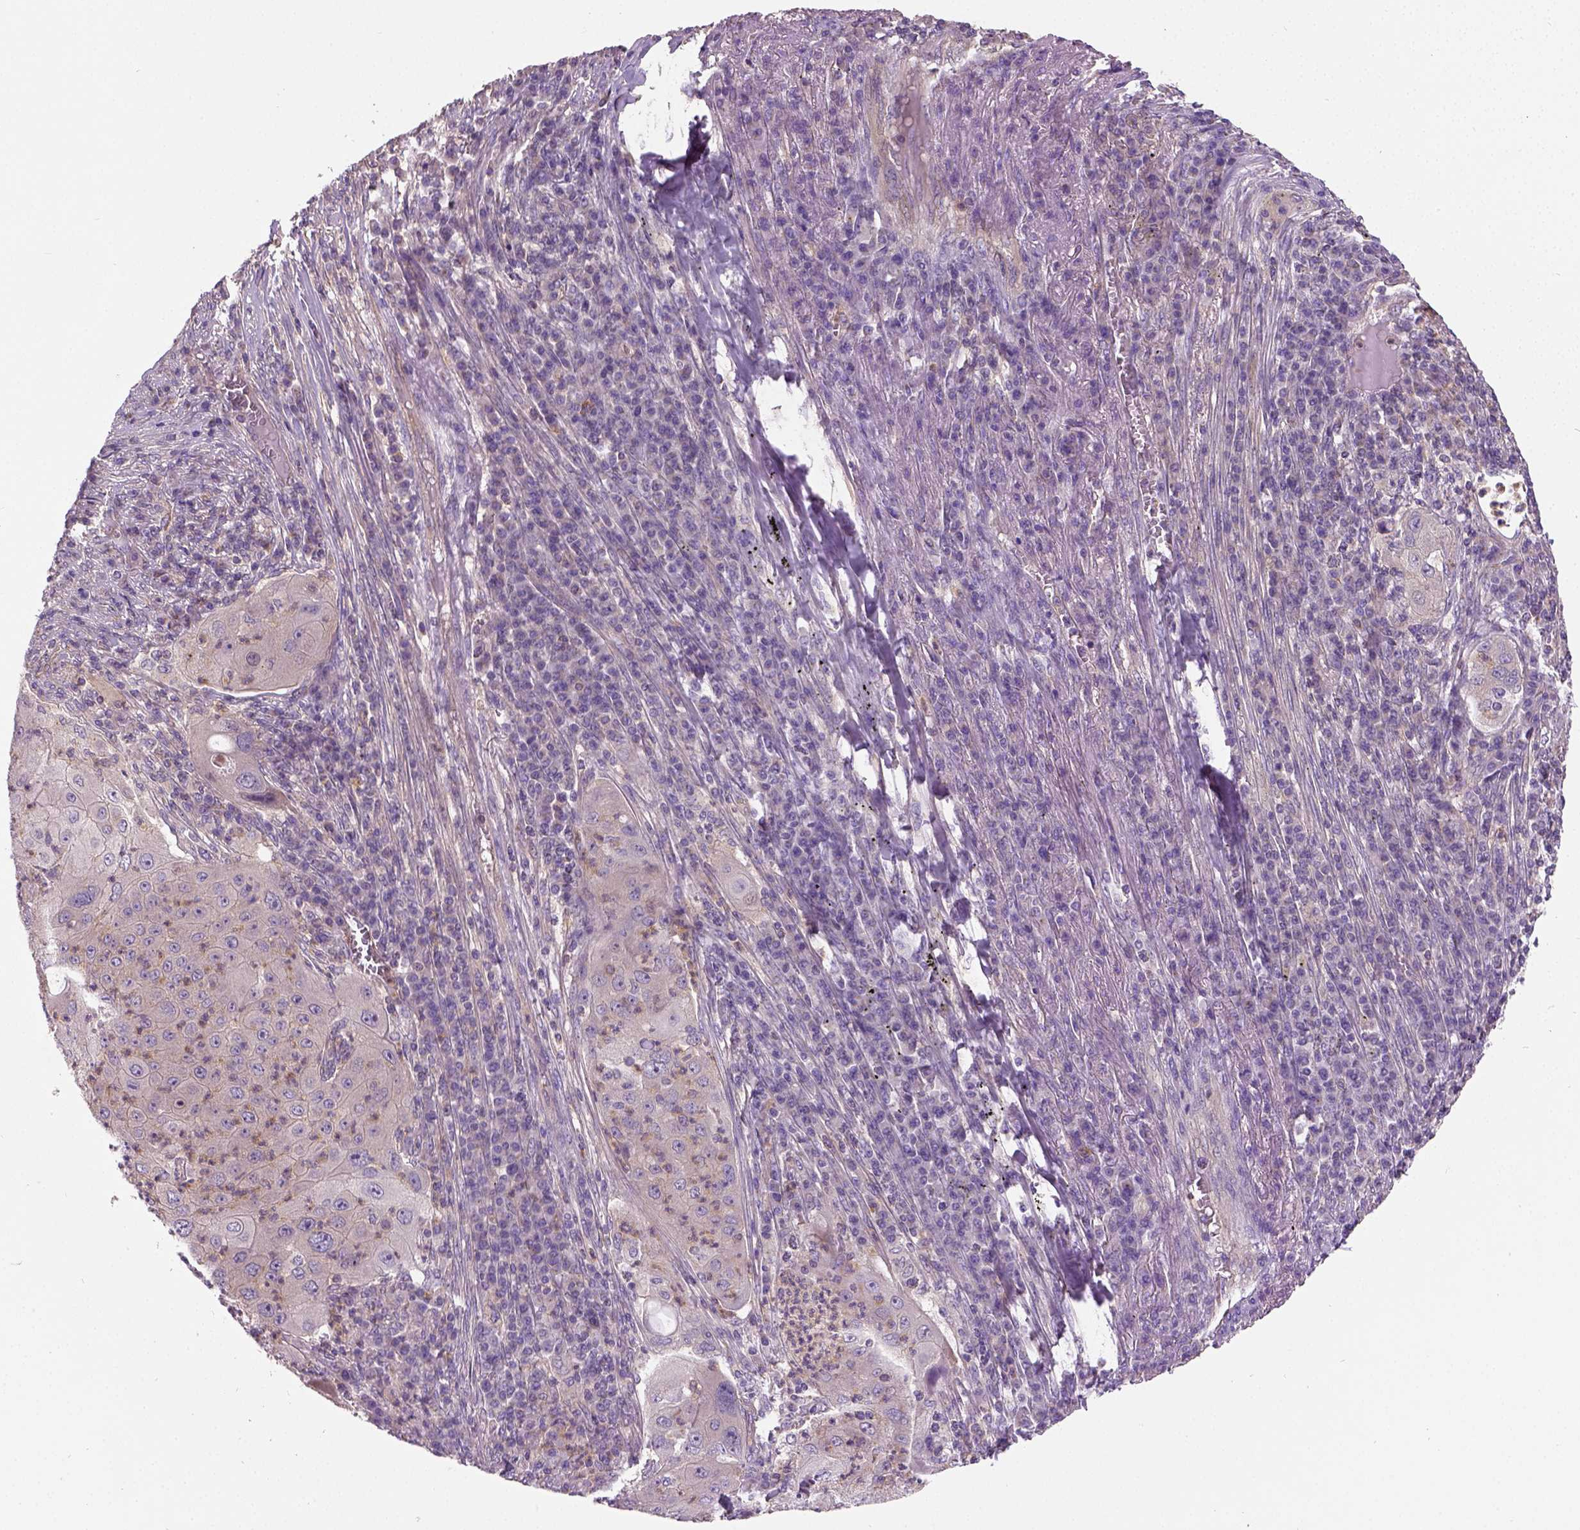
{"staining": {"intensity": "weak", "quantity": "25%-75%", "location": "cytoplasmic/membranous"}, "tissue": "lung cancer", "cell_type": "Tumor cells", "image_type": "cancer", "snomed": [{"axis": "morphology", "description": "Squamous cell carcinoma, NOS"}, {"axis": "topography", "description": "Lung"}], "caption": "This image exhibits immunohistochemistry (IHC) staining of human squamous cell carcinoma (lung), with low weak cytoplasmic/membranous positivity in approximately 25%-75% of tumor cells.", "gene": "CRACR2A", "patient": {"sex": "female", "age": 59}}